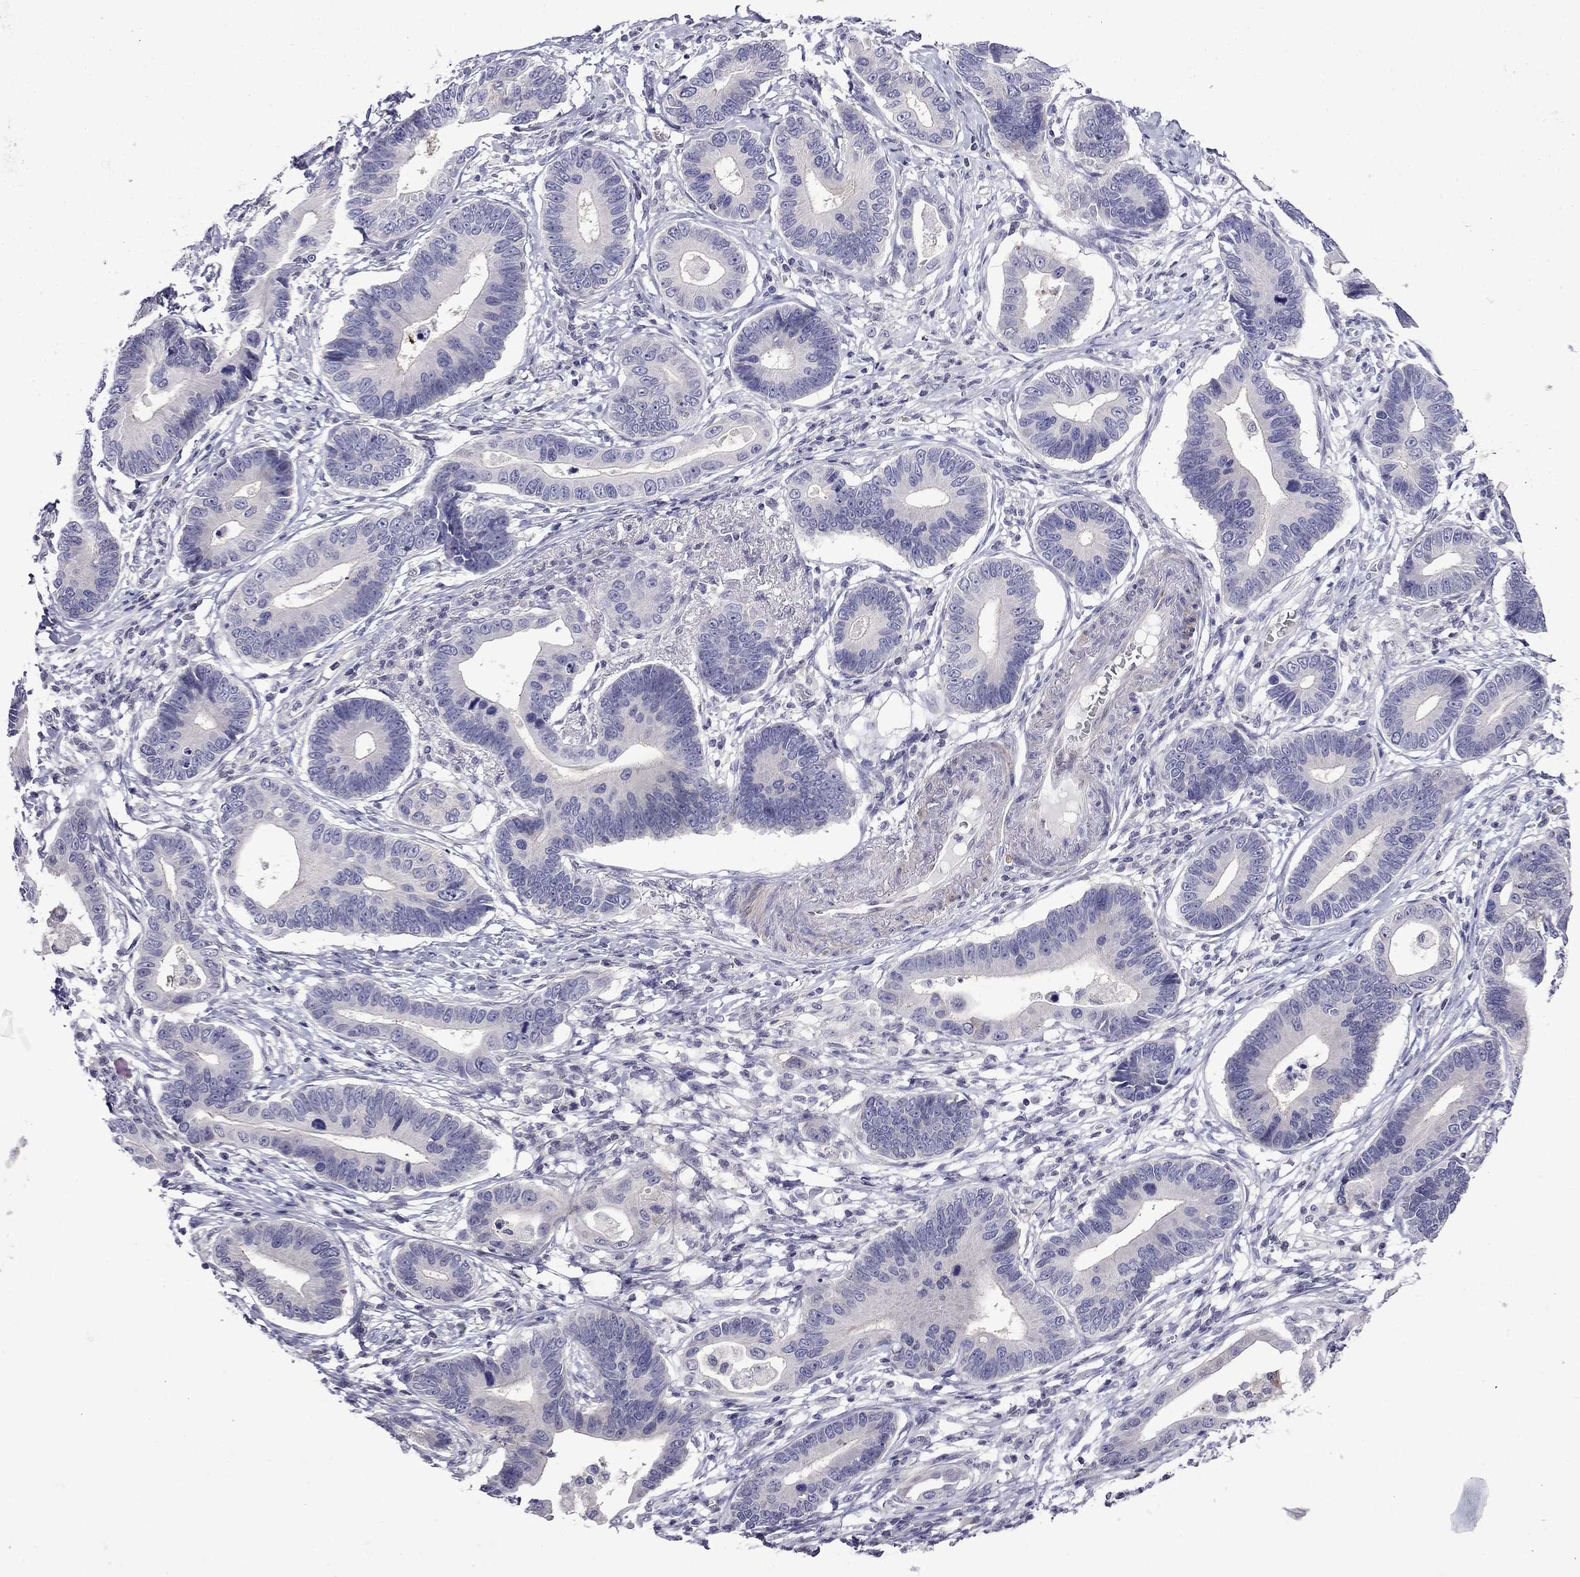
{"staining": {"intensity": "negative", "quantity": "none", "location": "none"}, "tissue": "stomach cancer", "cell_type": "Tumor cells", "image_type": "cancer", "snomed": [{"axis": "morphology", "description": "Adenocarcinoma, NOS"}, {"axis": "topography", "description": "Stomach"}], "caption": "The histopathology image reveals no significant positivity in tumor cells of stomach cancer (adenocarcinoma).", "gene": "PRR18", "patient": {"sex": "male", "age": 84}}